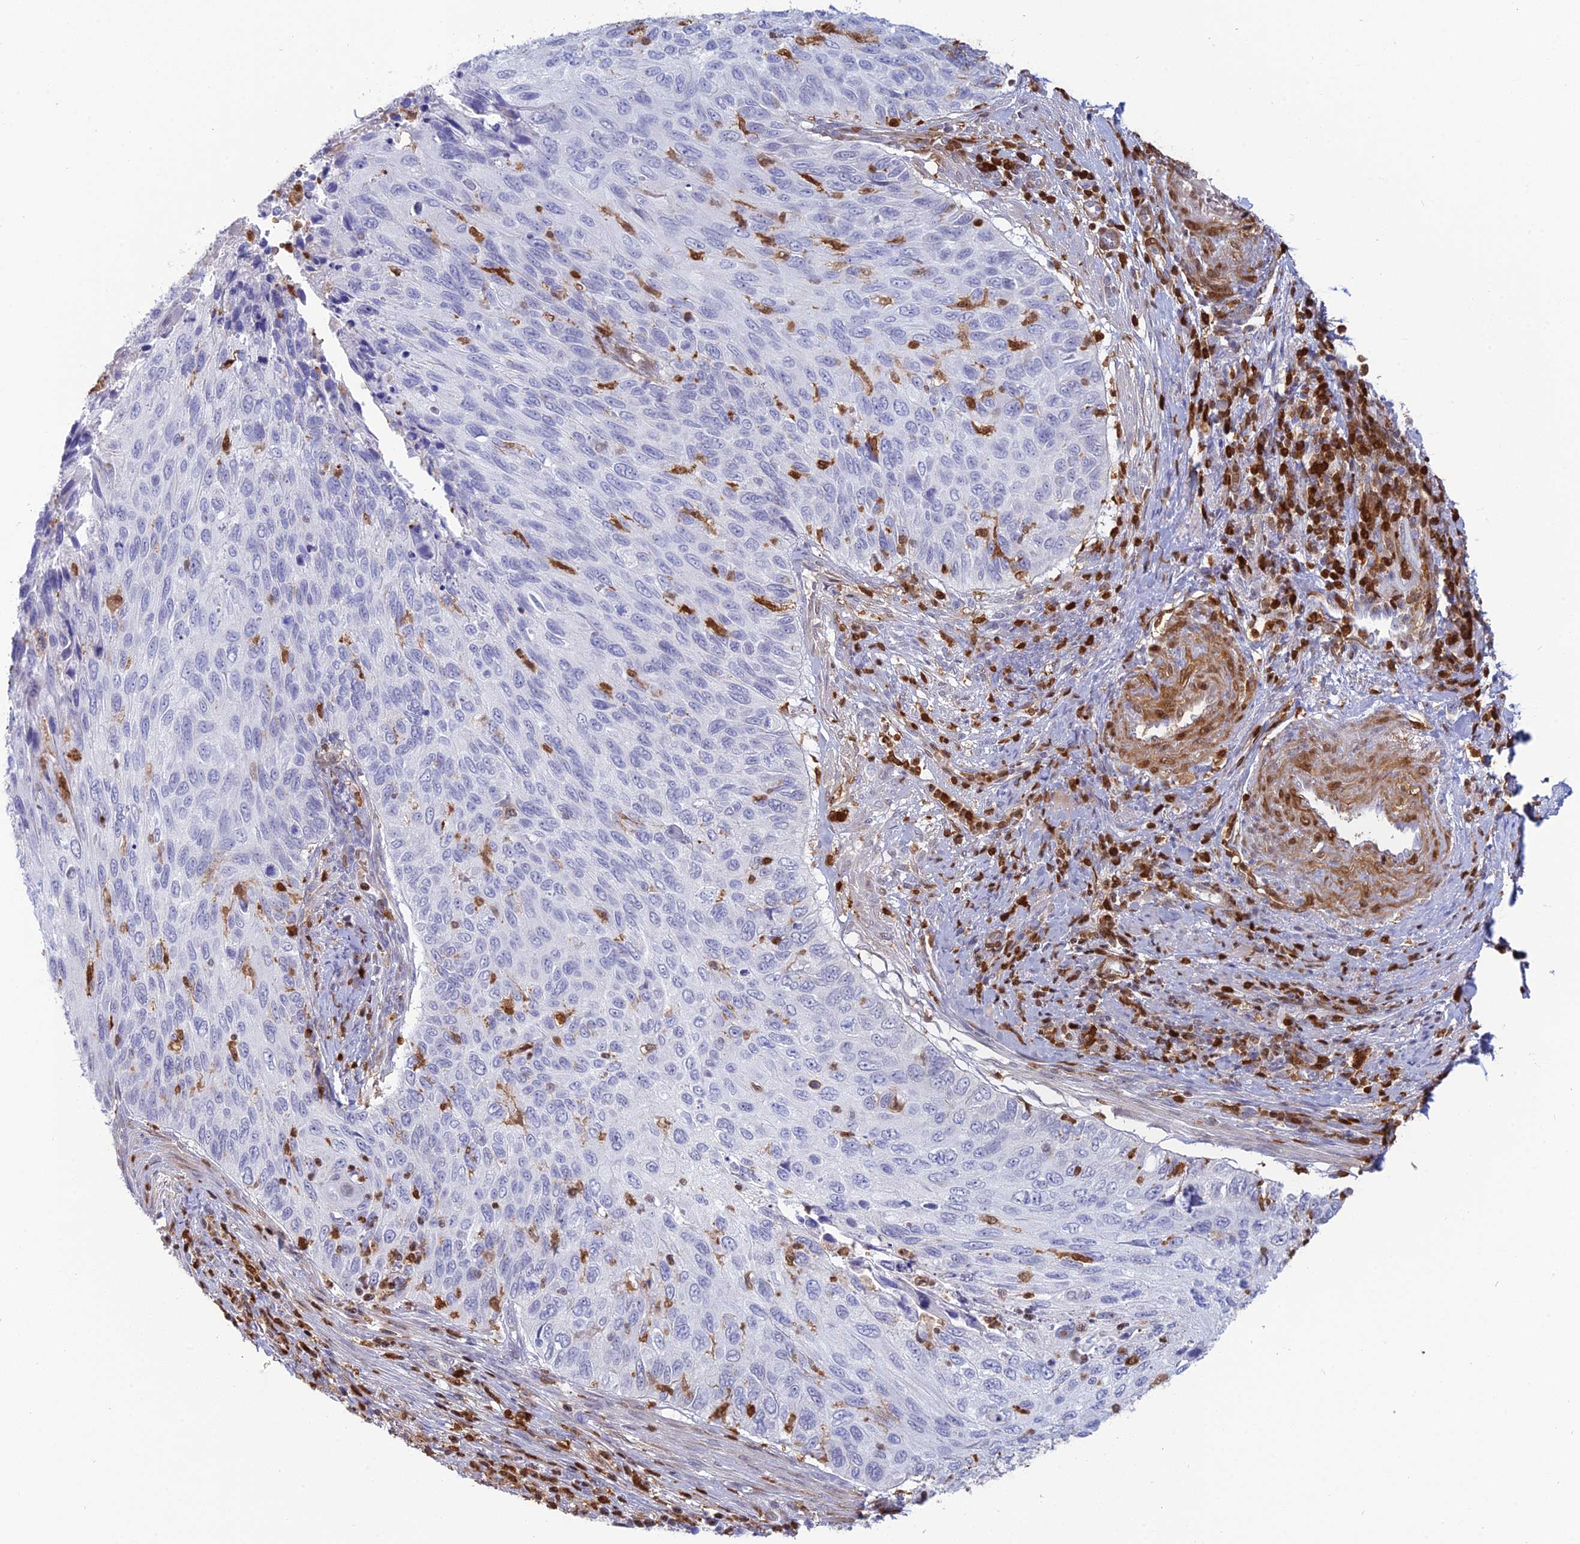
{"staining": {"intensity": "negative", "quantity": "none", "location": "none"}, "tissue": "cervical cancer", "cell_type": "Tumor cells", "image_type": "cancer", "snomed": [{"axis": "morphology", "description": "Squamous cell carcinoma, NOS"}, {"axis": "topography", "description": "Cervix"}], "caption": "This is an IHC histopathology image of cervical cancer. There is no positivity in tumor cells.", "gene": "PGBD4", "patient": {"sex": "female", "age": 70}}